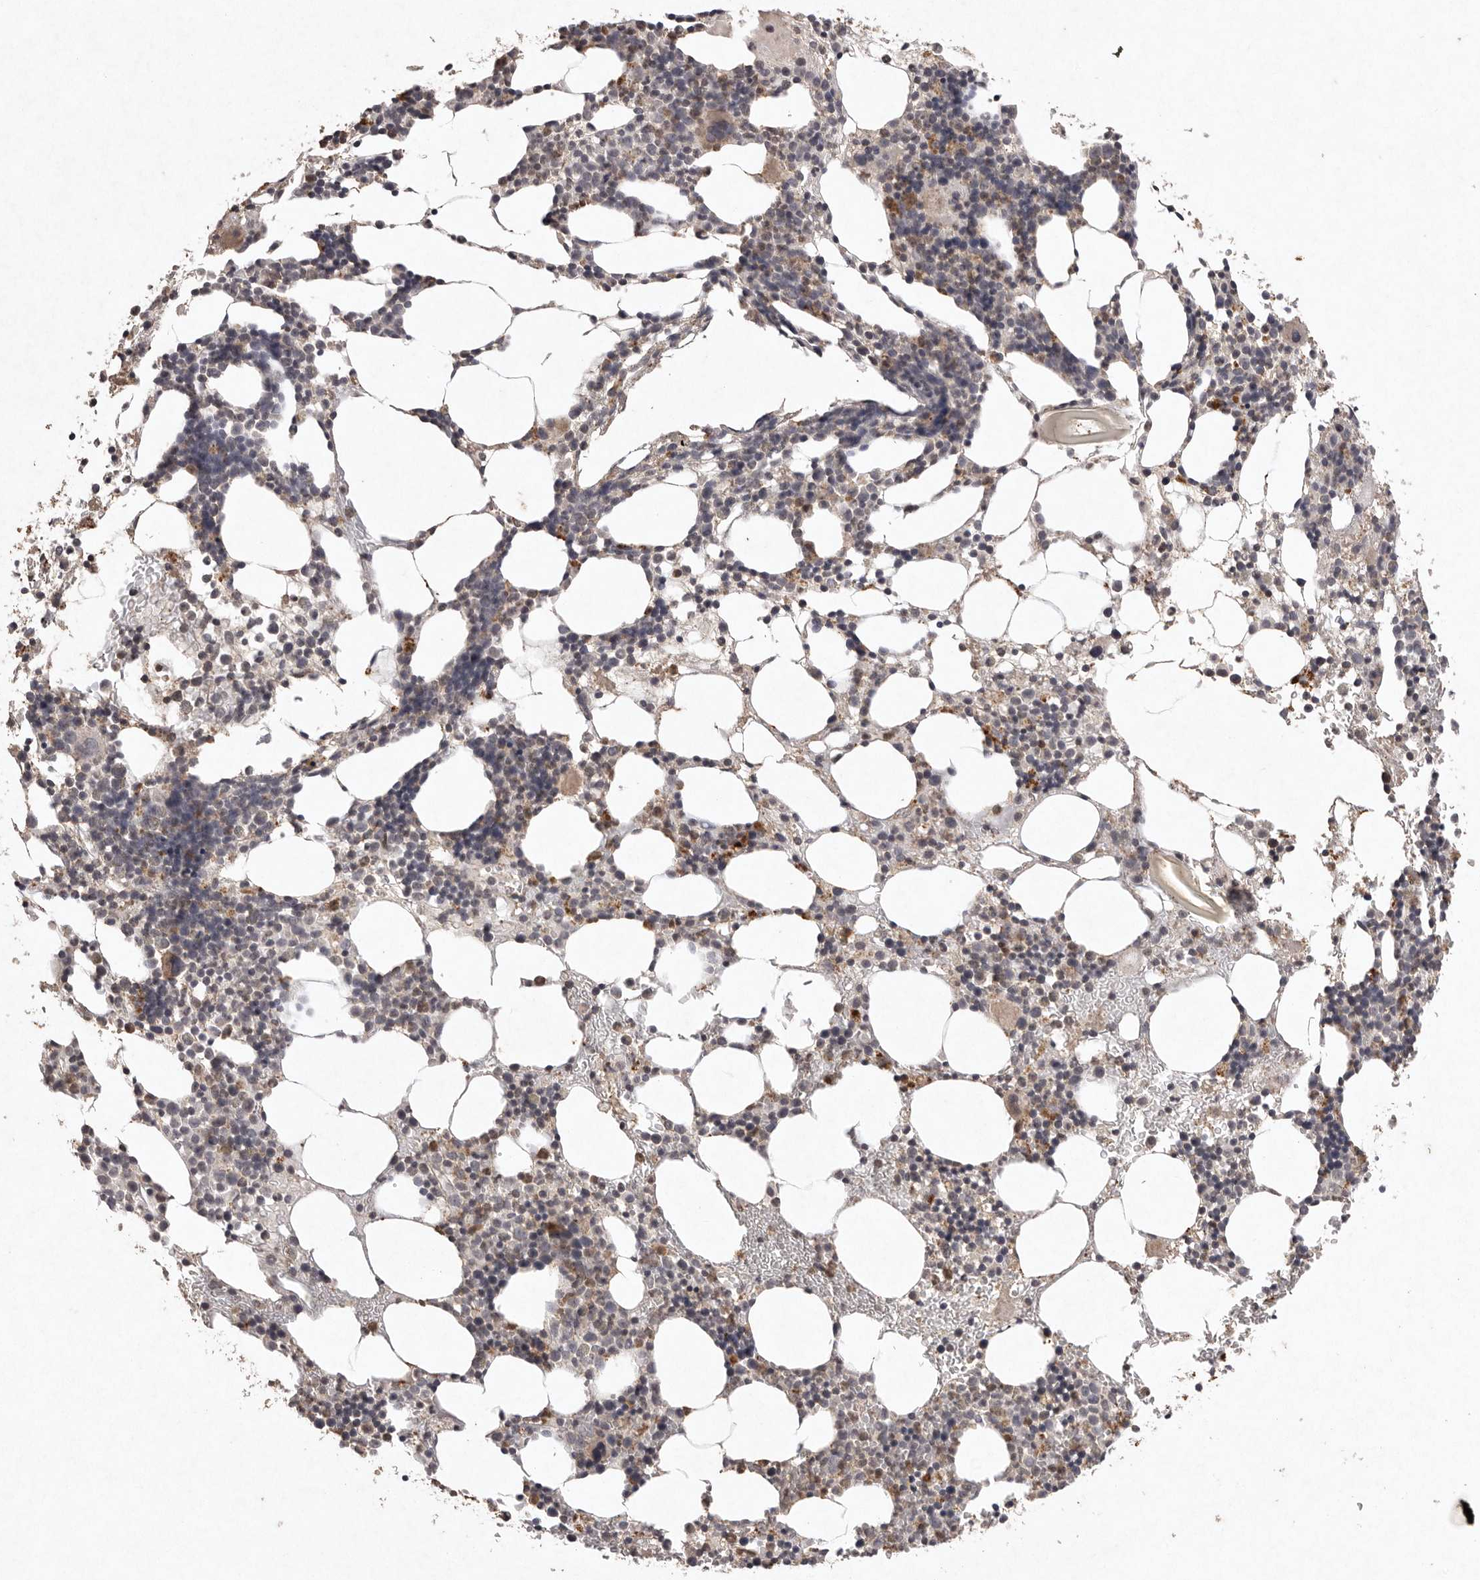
{"staining": {"intensity": "moderate", "quantity": "<25%", "location": "cytoplasmic/membranous"}, "tissue": "bone marrow", "cell_type": "Hematopoietic cells", "image_type": "normal", "snomed": [{"axis": "morphology", "description": "Normal tissue, NOS"}, {"axis": "morphology", "description": "Inflammation, NOS"}, {"axis": "topography", "description": "Bone marrow"}], "caption": "A brown stain shows moderate cytoplasmic/membranous expression of a protein in hematopoietic cells of unremarkable human bone marrow. Using DAB (brown) and hematoxylin (blue) stains, captured at high magnification using brightfield microscopy.", "gene": "APLNR", "patient": {"sex": "male", "age": 44}}